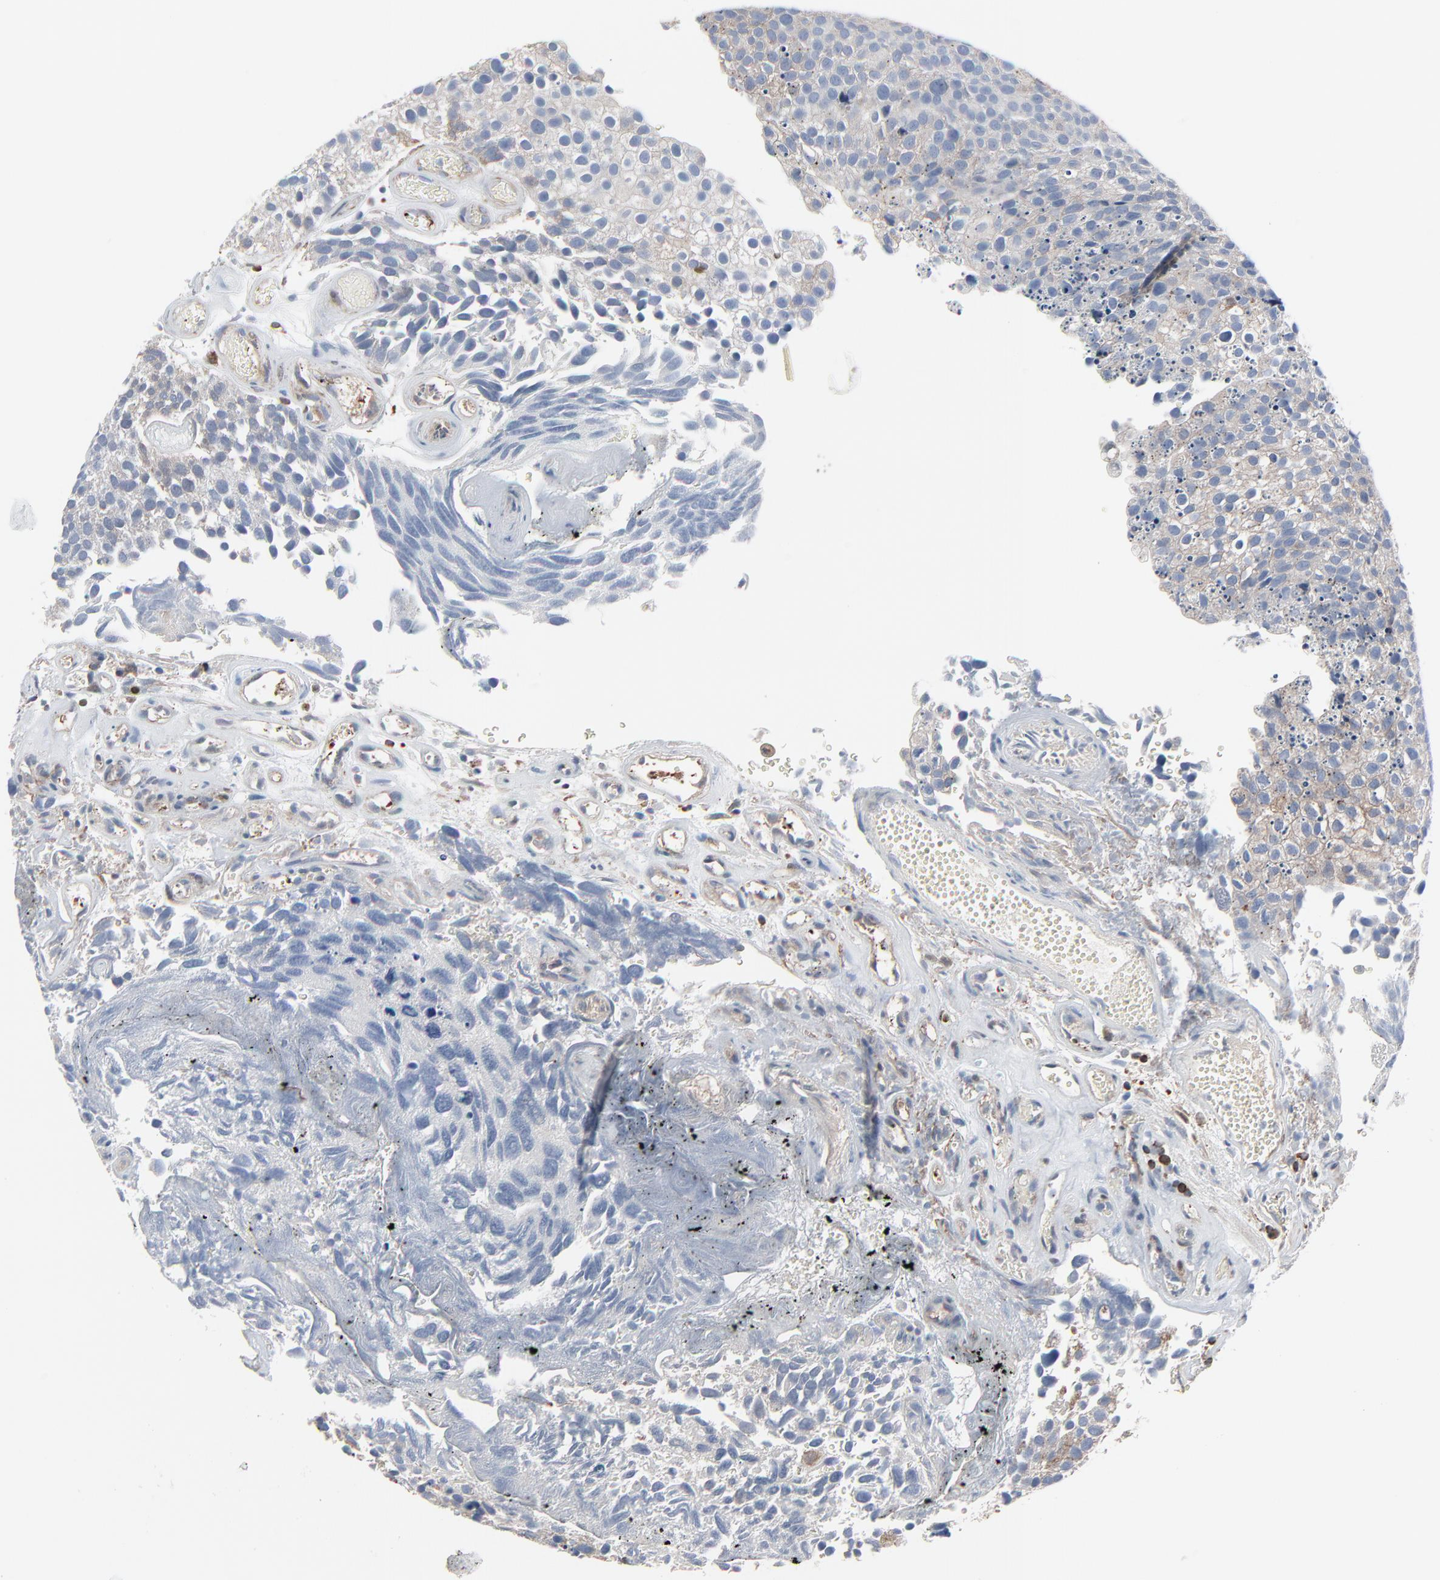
{"staining": {"intensity": "weak", "quantity": "<25%", "location": "cytoplasmic/membranous"}, "tissue": "urothelial cancer", "cell_type": "Tumor cells", "image_type": "cancer", "snomed": [{"axis": "morphology", "description": "Urothelial carcinoma, High grade"}, {"axis": "topography", "description": "Urinary bladder"}], "caption": "Immunohistochemistry of urothelial cancer demonstrates no staining in tumor cells. (Brightfield microscopy of DAB immunohistochemistry (IHC) at high magnification).", "gene": "OPTN", "patient": {"sex": "male", "age": 72}}